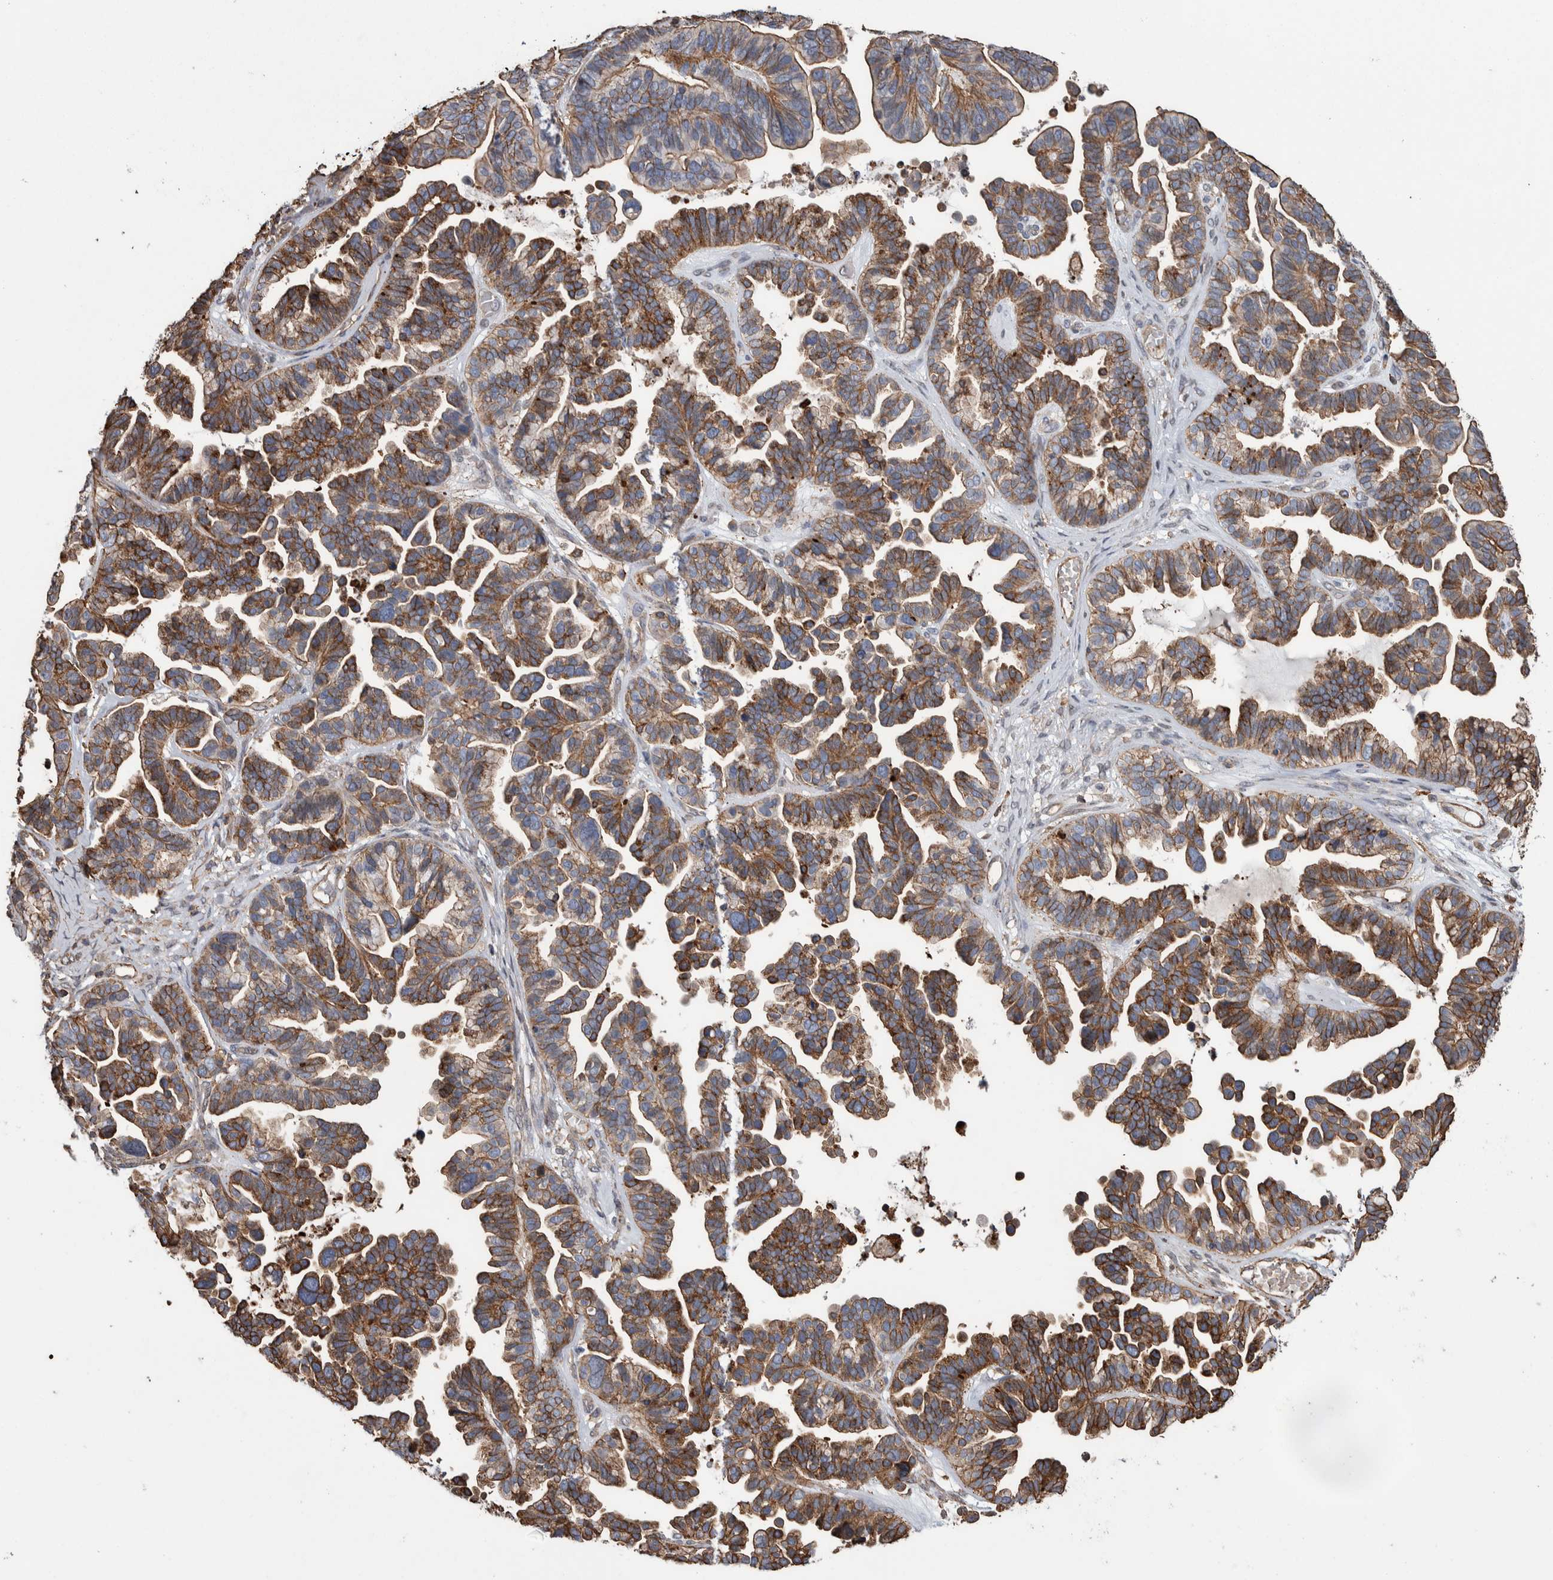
{"staining": {"intensity": "moderate", "quantity": ">75%", "location": "cytoplasmic/membranous"}, "tissue": "ovarian cancer", "cell_type": "Tumor cells", "image_type": "cancer", "snomed": [{"axis": "morphology", "description": "Cystadenocarcinoma, serous, NOS"}, {"axis": "topography", "description": "Ovary"}], "caption": "Brown immunohistochemical staining in ovarian serous cystadenocarcinoma exhibits moderate cytoplasmic/membranous positivity in about >75% of tumor cells. Immunohistochemistry (ihc) stains the protein of interest in brown and the nuclei are stained blue.", "gene": "ENPP2", "patient": {"sex": "female", "age": 56}}